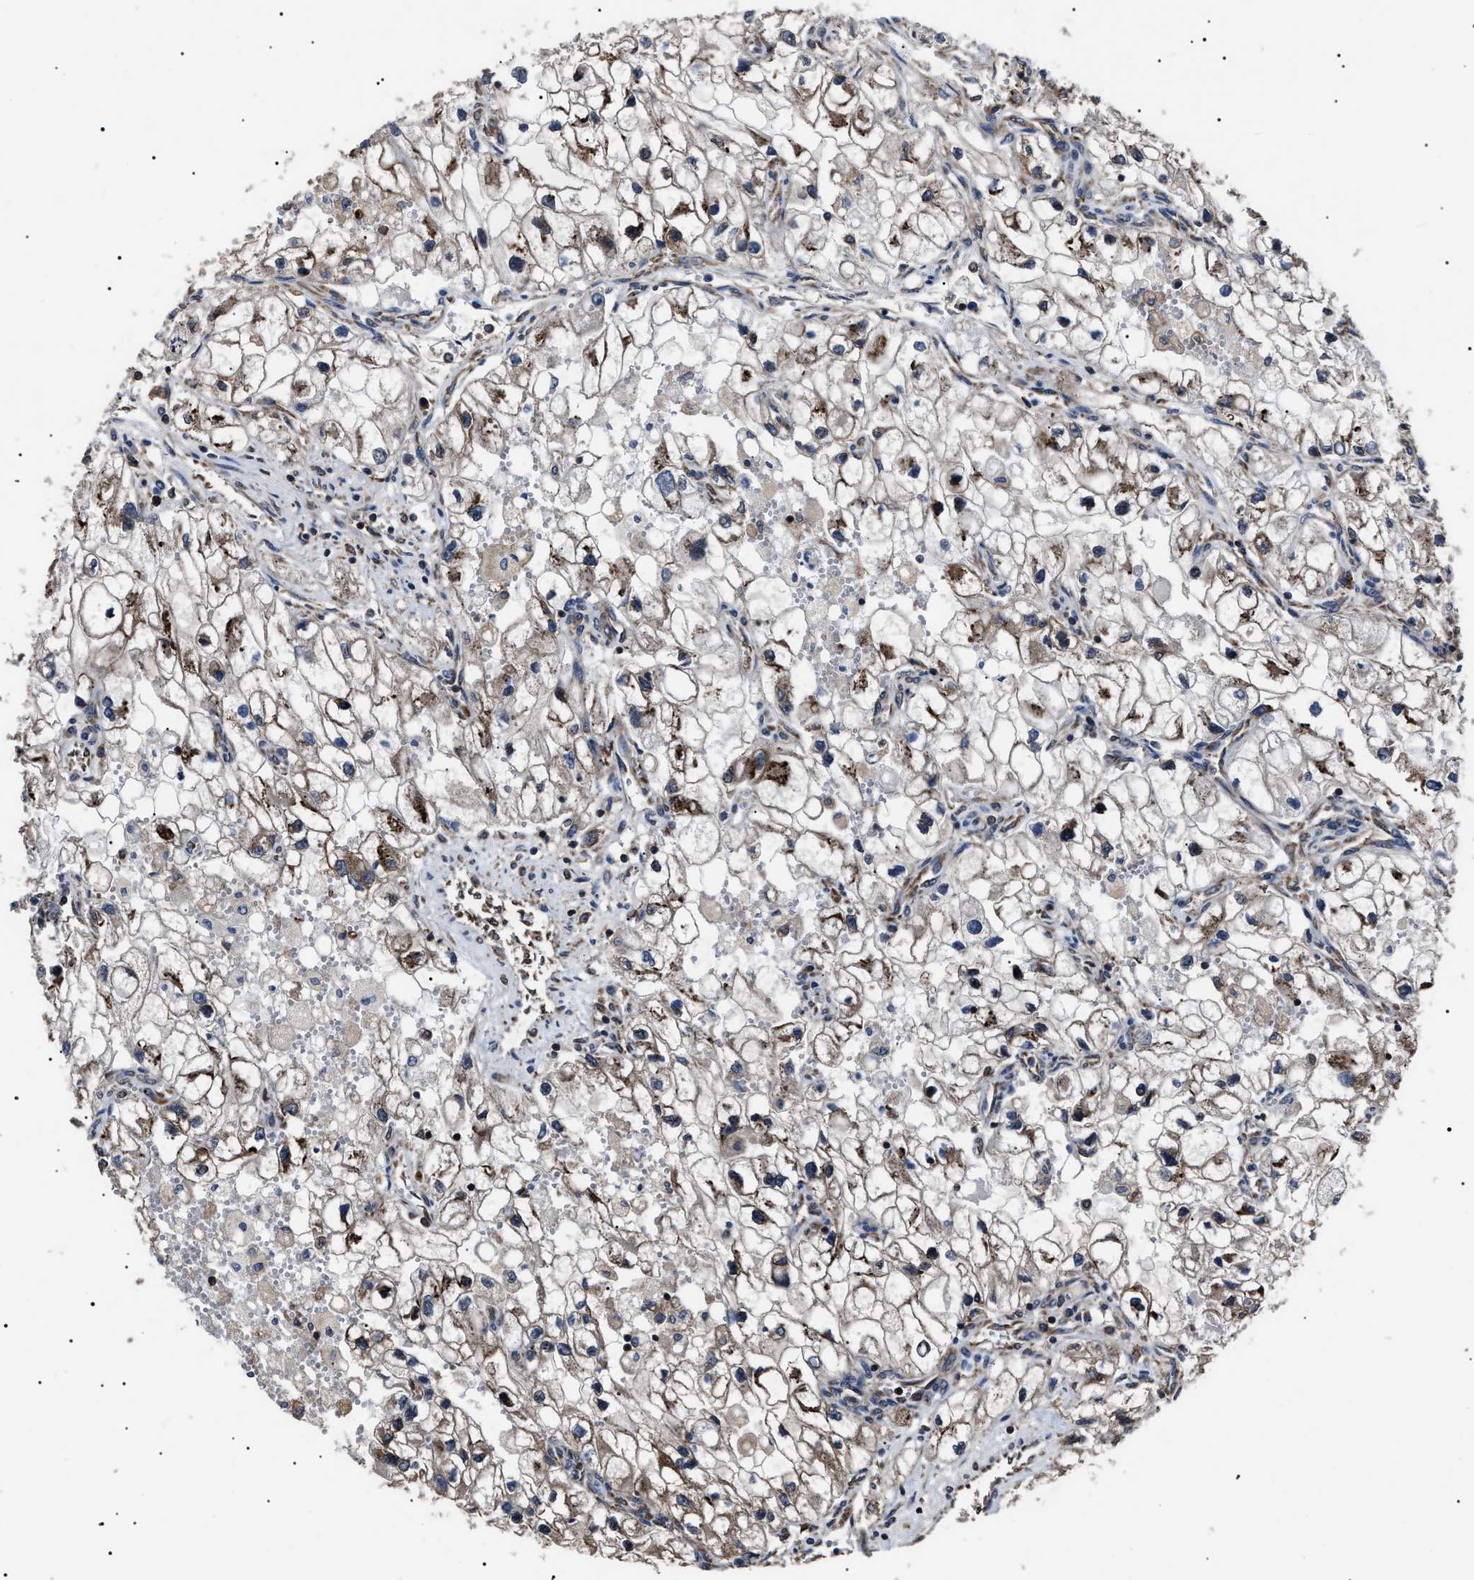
{"staining": {"intensity": "moderate", "quantity": "<25%", "location": "cytoplasmic/membranous"}, "tissue": "renal cancer", "cell_type": "Tumor cells", "image_type": "cancer", "snomed": [{"axis": "morphology", "description": "Adenocarcinoma, NOS"}, {"axis": "topography", "description": "Kidney"}], "caption": "Renal cancer stained with immunohistochemistry (IHC) exhibits moderate cytoplasmic/membranous expression in approximately <25% of tumor cells.", "gene": "CCT8", "patient": {"sex": "female", "age": 70}}